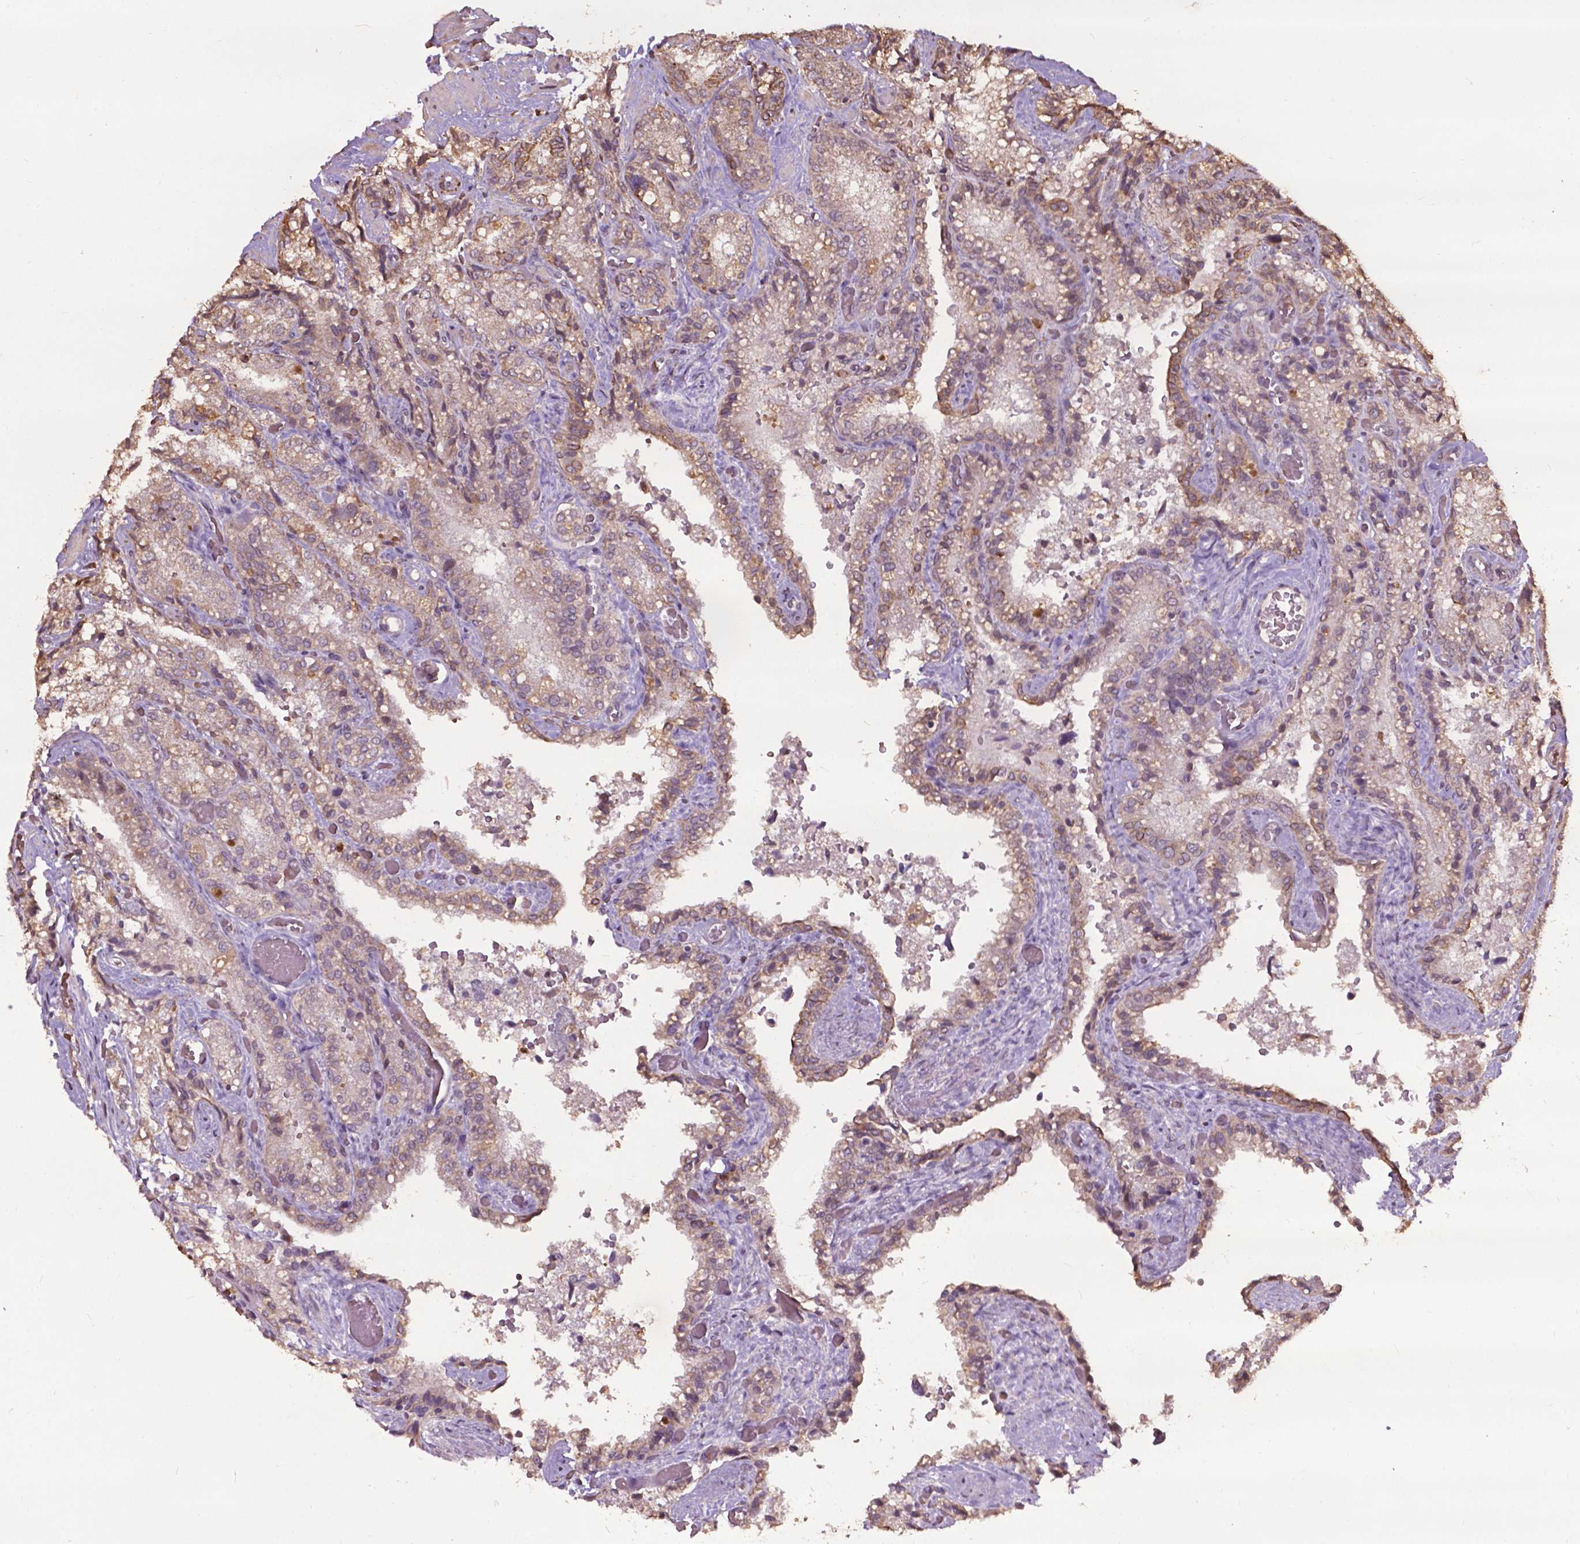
{"staining": {"intensity": "weak", "quantity": "25%-75%", "location": "cytoplasmic/membranous"}, "tissue": "seminal vesicle", "cell_type": "Glandular cells", "image_type": "normal", "snomed": [{"axis": "morphology", "description": "Normal tissue, NOS"}, {"axis": "topography", "description": "Seminal veicle"}], "caption": "DAB immunohistochemical staining of benign seminal vesicle reveals weak cytoplasmic/membranous protein positivity in about 25%-75% of glandular cells. Nuclei are stained in blue.", "gene": "GLRA2", "patient": {"sex": "male", "age": 57}}